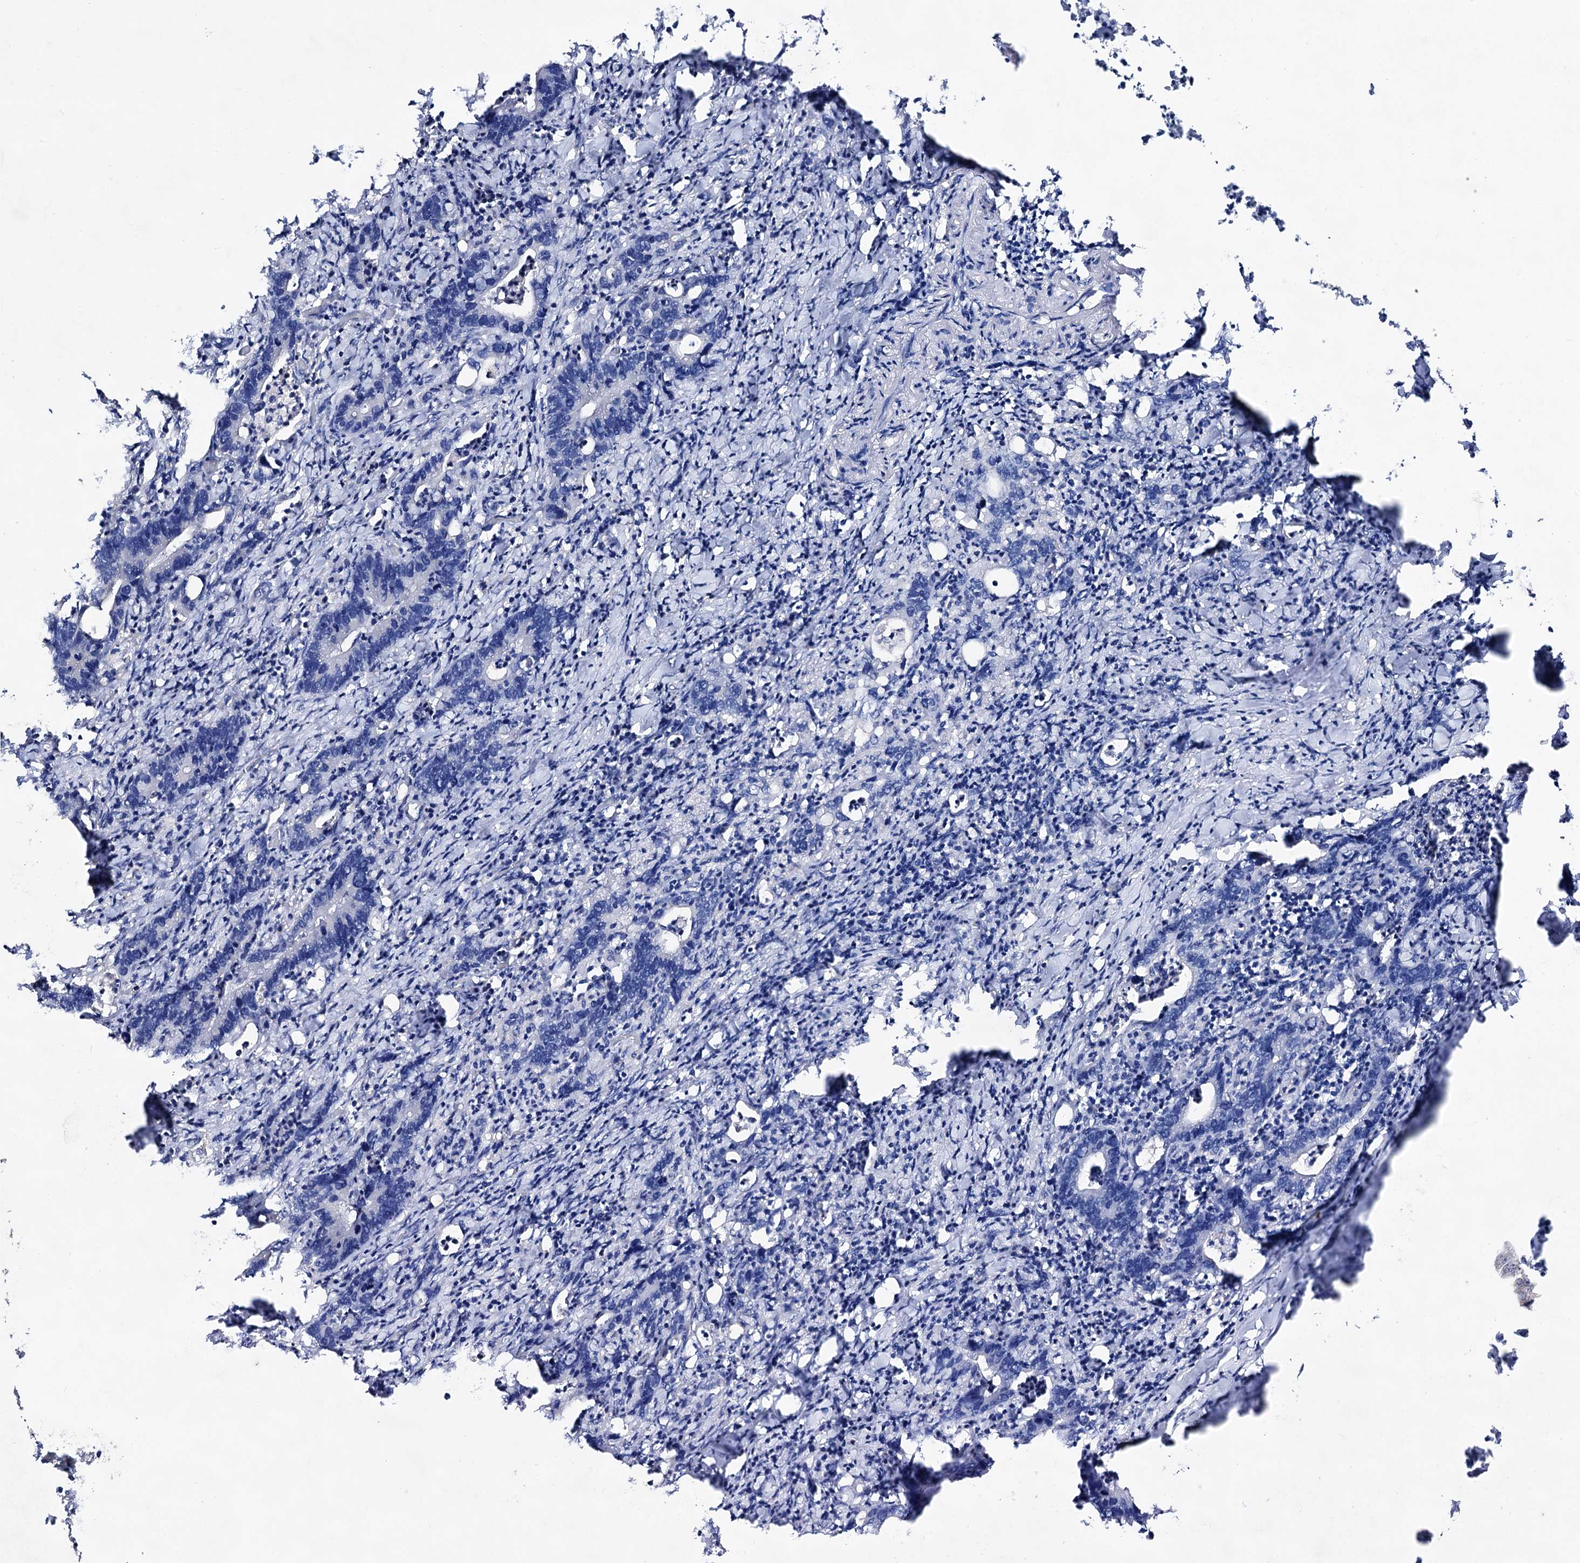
{"staining": {"intensity": "negative", "quantity": "none", "location": "none"}, "tissue": "colorectal cancer", "cell_type": "Tumor cells", "image_type": "cancer", "snomed": [{"axis": "morphology", "description": "Adenocarcinoma, NOS"}, {"axis": "topography", "description": "Colon"}], "caption": "Immunohistochemical staining of colorectal cancer shows no significant positivity in tumor cells.", "gene": "PLIN1", "patient": {"sex": "female", "age": 75}}